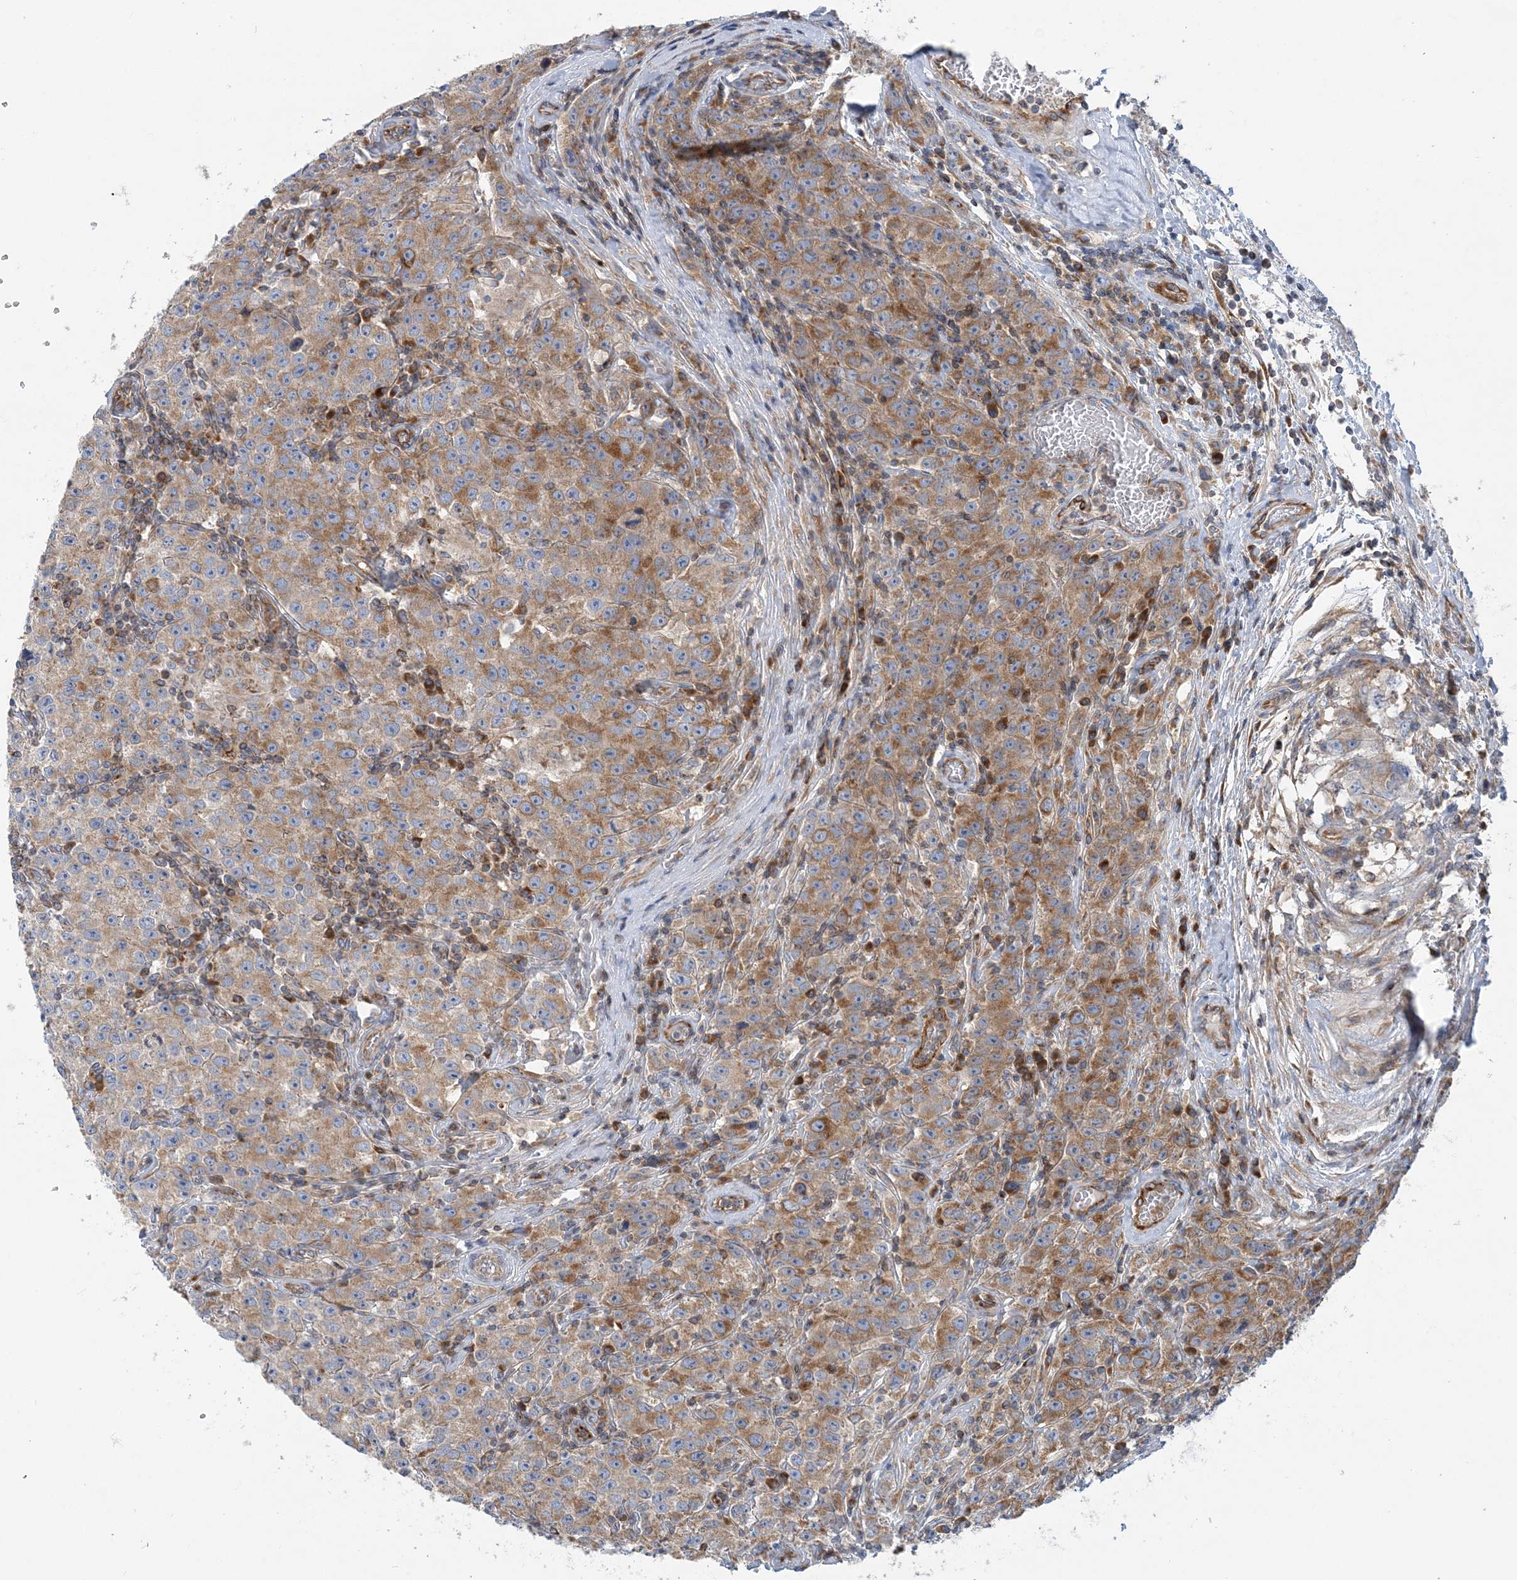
{"staining": {"intensity": "moderate", "quantity": "25%-75%", "location": "cytoplasmic/membranous"}, "tissue": "testis cancer", "cell_type": "Tumor cells", "image_type": "cancer", "snomed": [{"axis": "morphology", "description": "Seminoma, NOS"}, {"axis": "morphology", "description": "Carcinoma, Embryonal, NOS"}, {"axis": "topography", "description": "Testis"}], "caption": "Human testis cancer stained with a protein marker displays moderate staining in tumor cells.", "gene": "FAM114A2", "patient": {"sex": "male", "age": 43}}